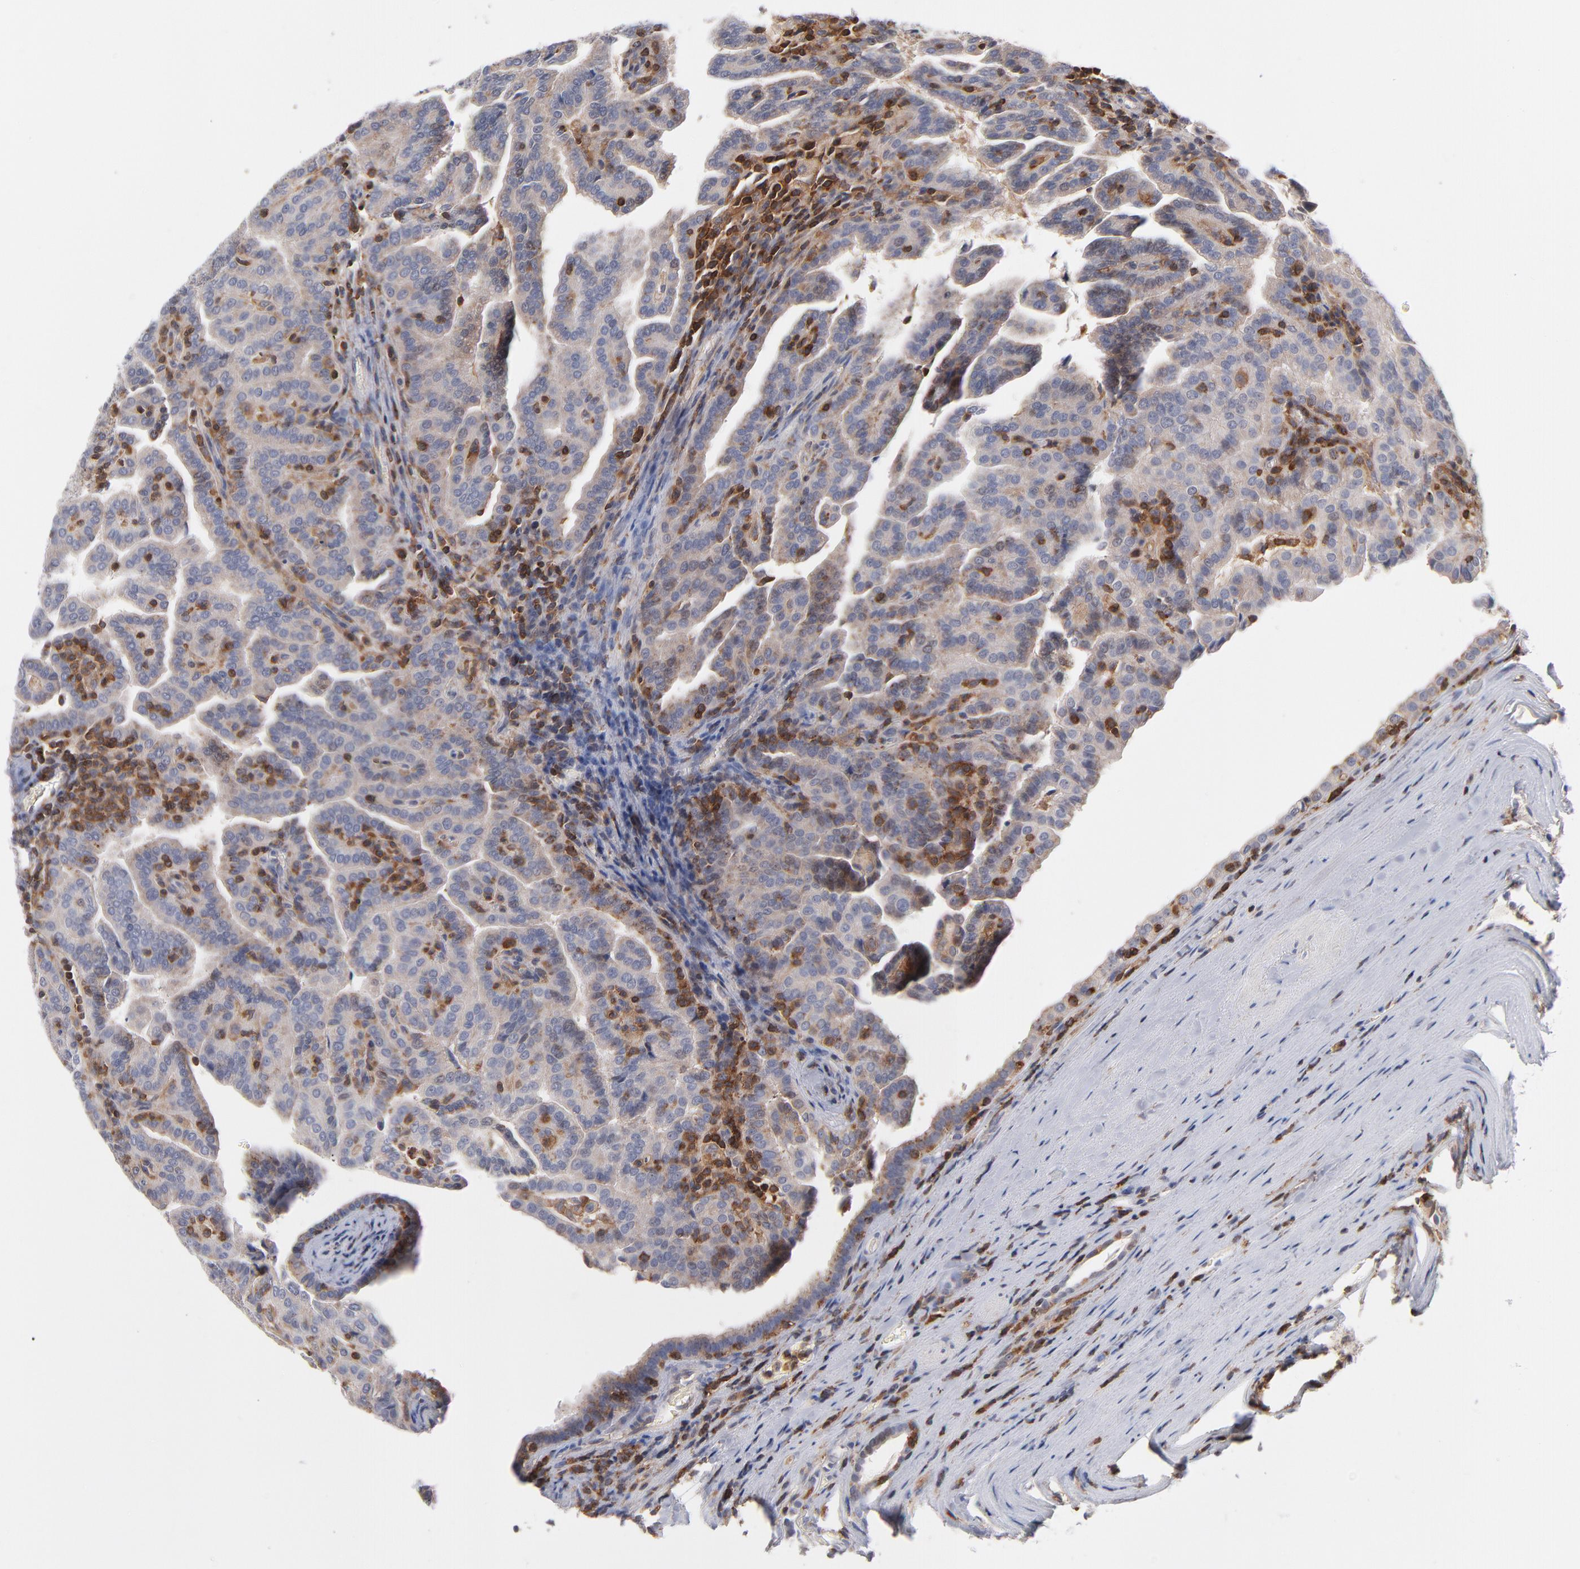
{"staining": {"intensity": "weak", "quantity": ">75%", "location": "cytoplasmic/membranous"}, "tissue": "renal cancer", "cell_type": "Tumor cells", "image_type": "cancer", "snomed": [{"axis": "morphology", "description": "Adenocarcinoma, NOS"}, {"axis": "topography", "description": "Kidney"}], "caption": "IHC histopathology image of neoplastic tissue: human renal cancer (adenocarcinoma) stained using IHC demonstrates low levels of weak protein expression localized specifically in the cytoplasmic/membranous of tumor cells, appearing as a cytoplasmic/membranous brown color.", "gene": "WIPF1", "patient": {"sex": "male", "age": 61}}